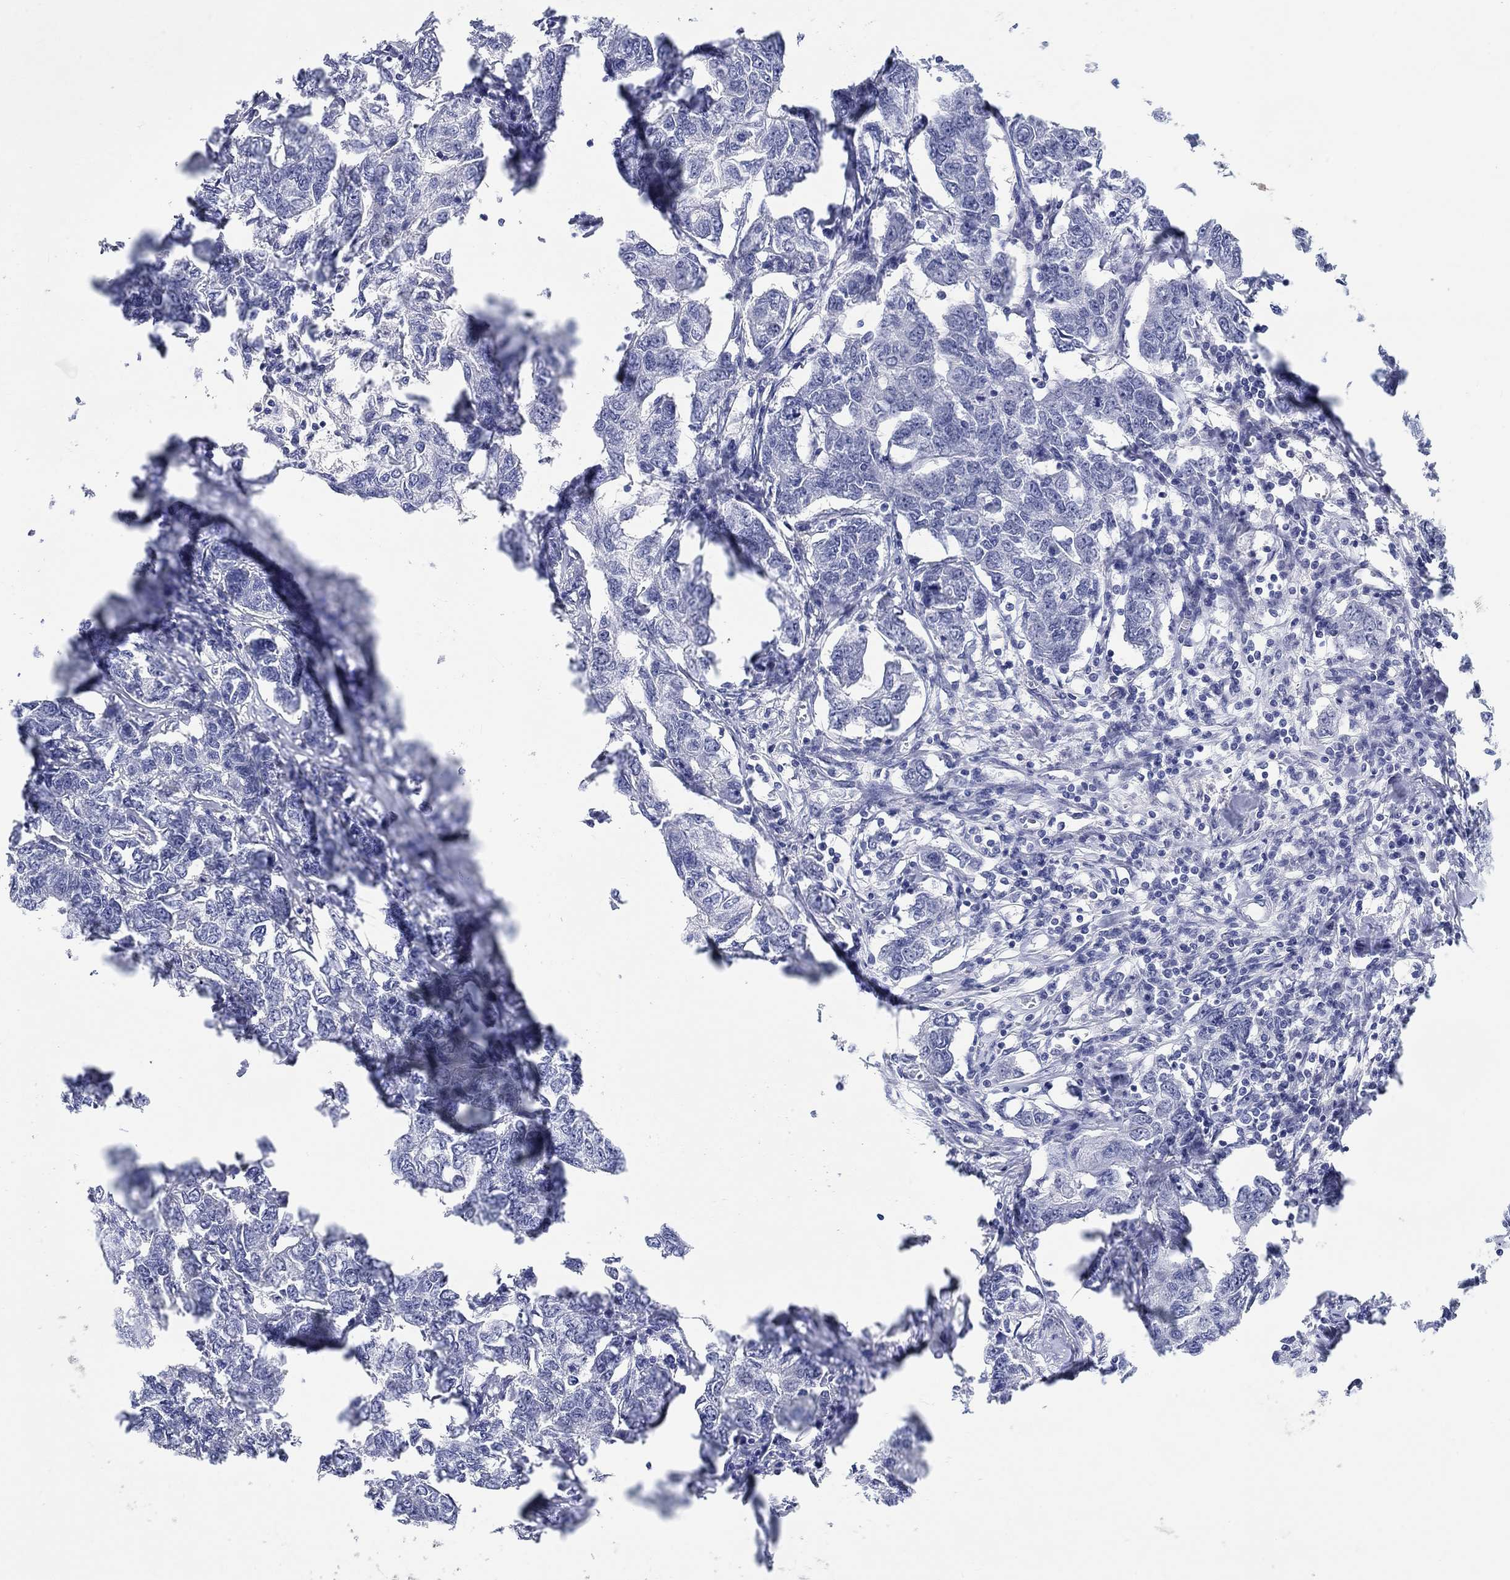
{"staining": {"intensity": "negative", "quantity": "none", "location": "none"}, "tissue": "breast cancer", "cell_type": "Tumor cells", "image_type": "cancer", "snomed": [{"axis": "morphology", "description": "Duct carcinoma"}, {"axis": "topography", "description": "Breast"}], "caption": "IHC of breast cancer (intraductal carcinoma) reveals no expression in tumor cells.", "gene": "ANKS1B", "patient": {"sex": "female", "age": 88}}